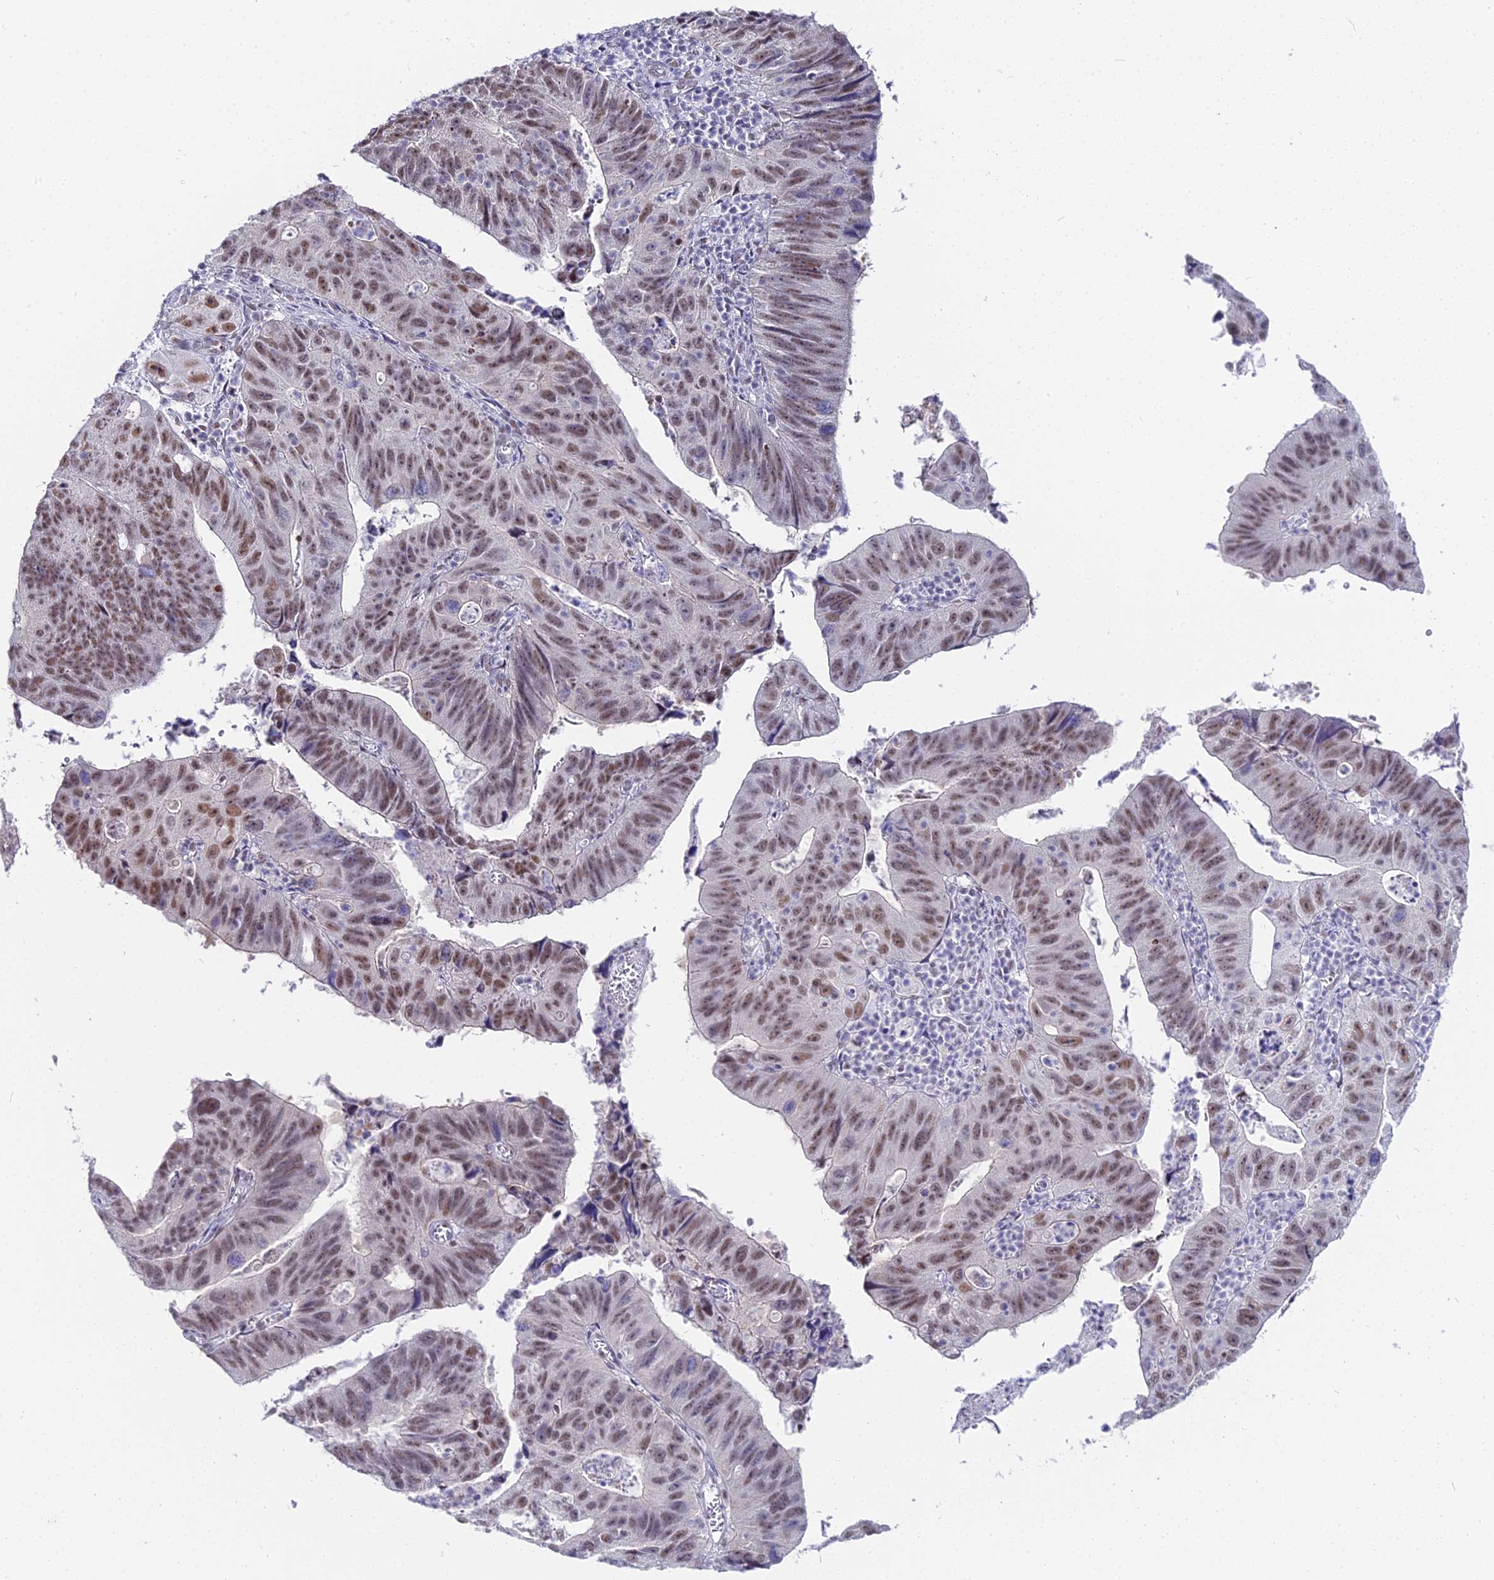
{"staining": {"intensity": "moderate", "quantity": ">75%", "location": "nuclear"}, "tissue": "stomach cancer", "cell_type": "Tumor cells", "image_type": "cancer", "snomed": [{"axis": "morphology", "description": "Adenocarcinoma, NOS"}, {"axis": "topography", "description": "Stomach"}], "caption": "The histopathology image demonstrates immunohistochemical staining of stomach cancer. There is moderate nuclear expression is seen in about >75% of tumor cells.", "gene": "RBM12", "patient": {"sex": "male", "age": 59}}